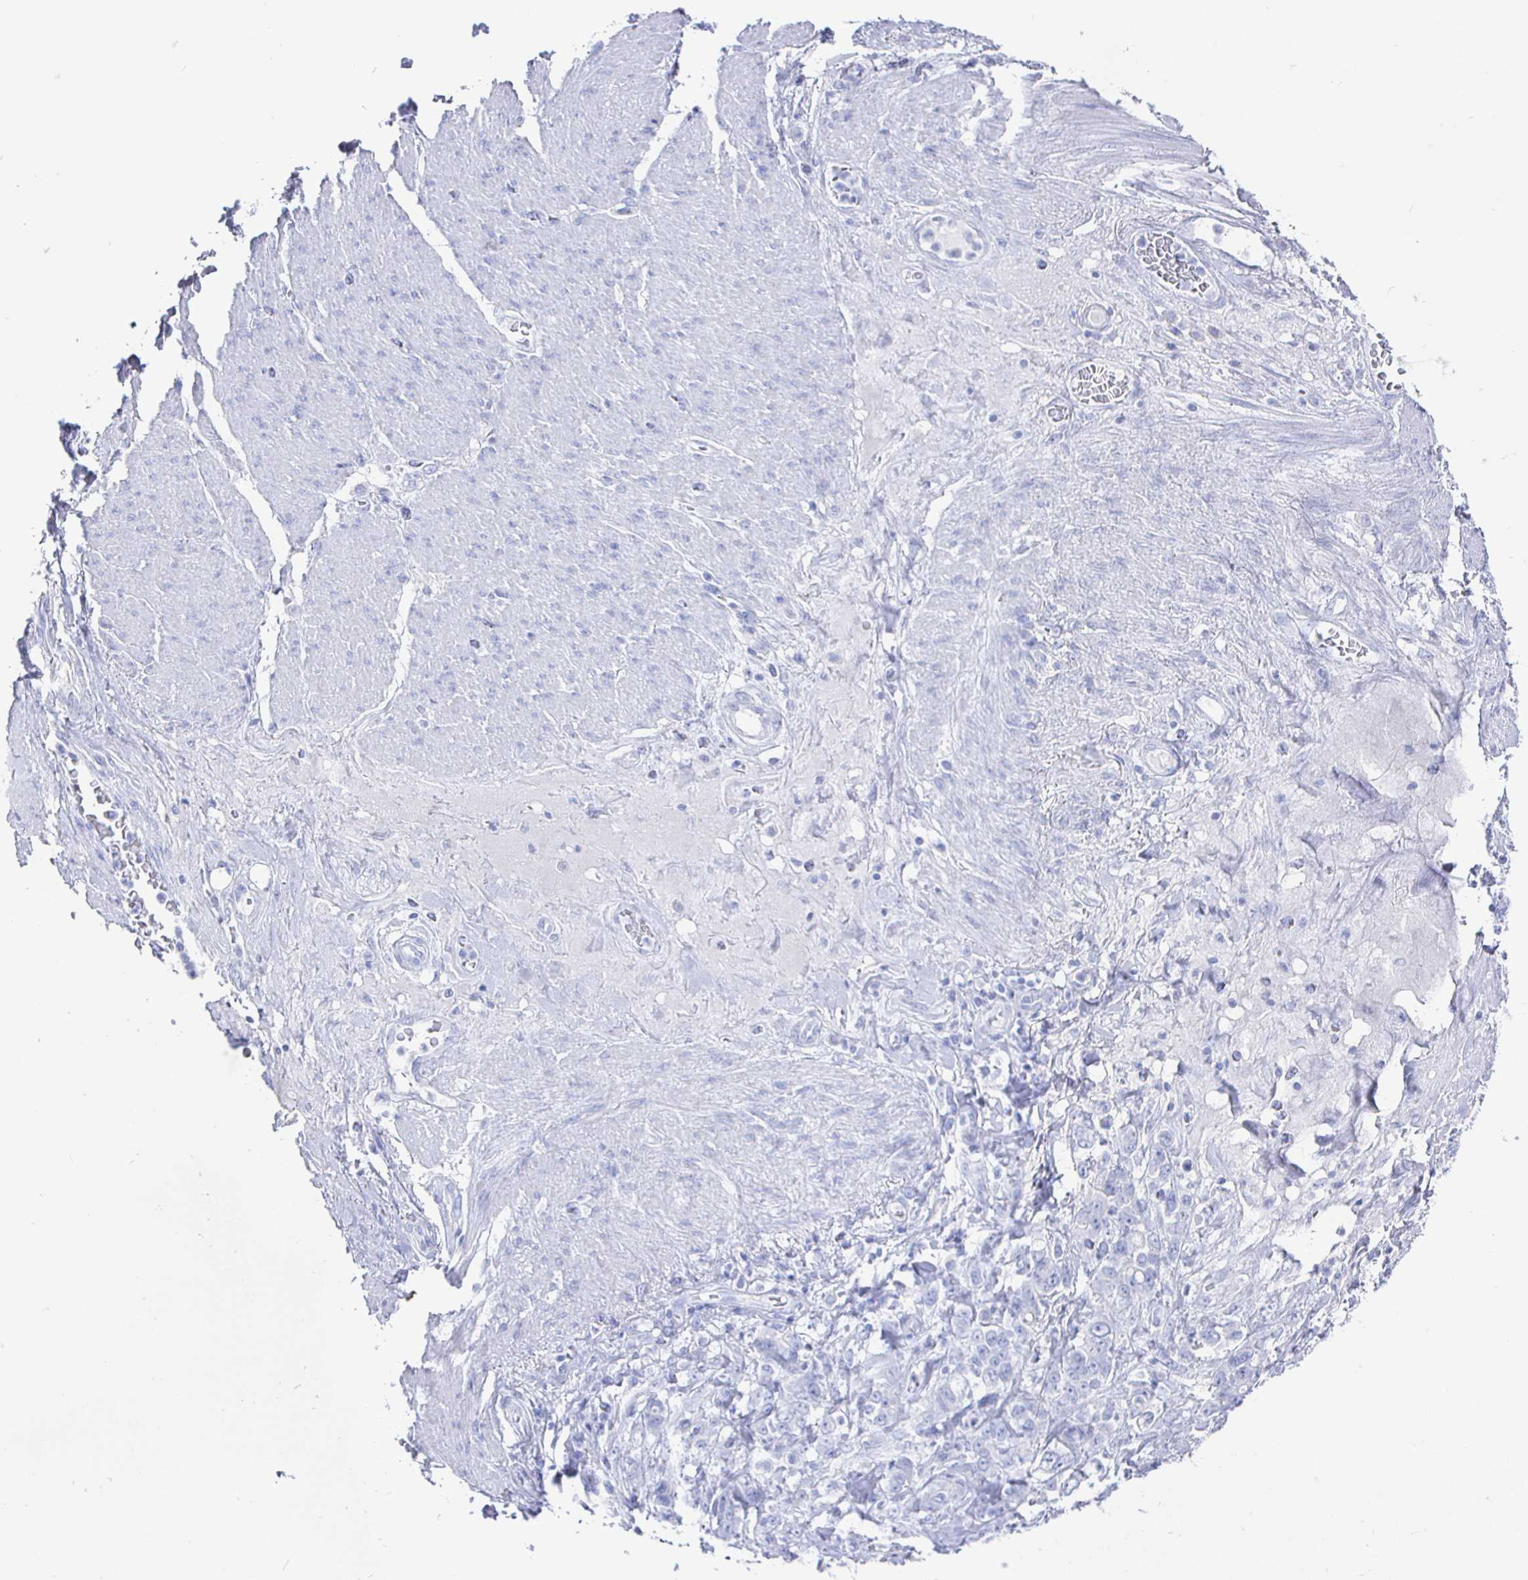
{"staining": {"intensity": "negative", "quantity": "none", "location": "none"}, "tissue": "stomach cancer", "cell_type": "Tumor cells", "image_type": "cancer", "snomed": [{"axis": "morphology", "description": "Adenocarcinoma, NOS"}, {"axis": "topography", "description": "Stomach"}], "caption": "Tumor cells are negative for protein expression in human adenocarcinoma (stomach).", "gene": "CLCA1", "patient": {"sex": "female", "age": 79}}